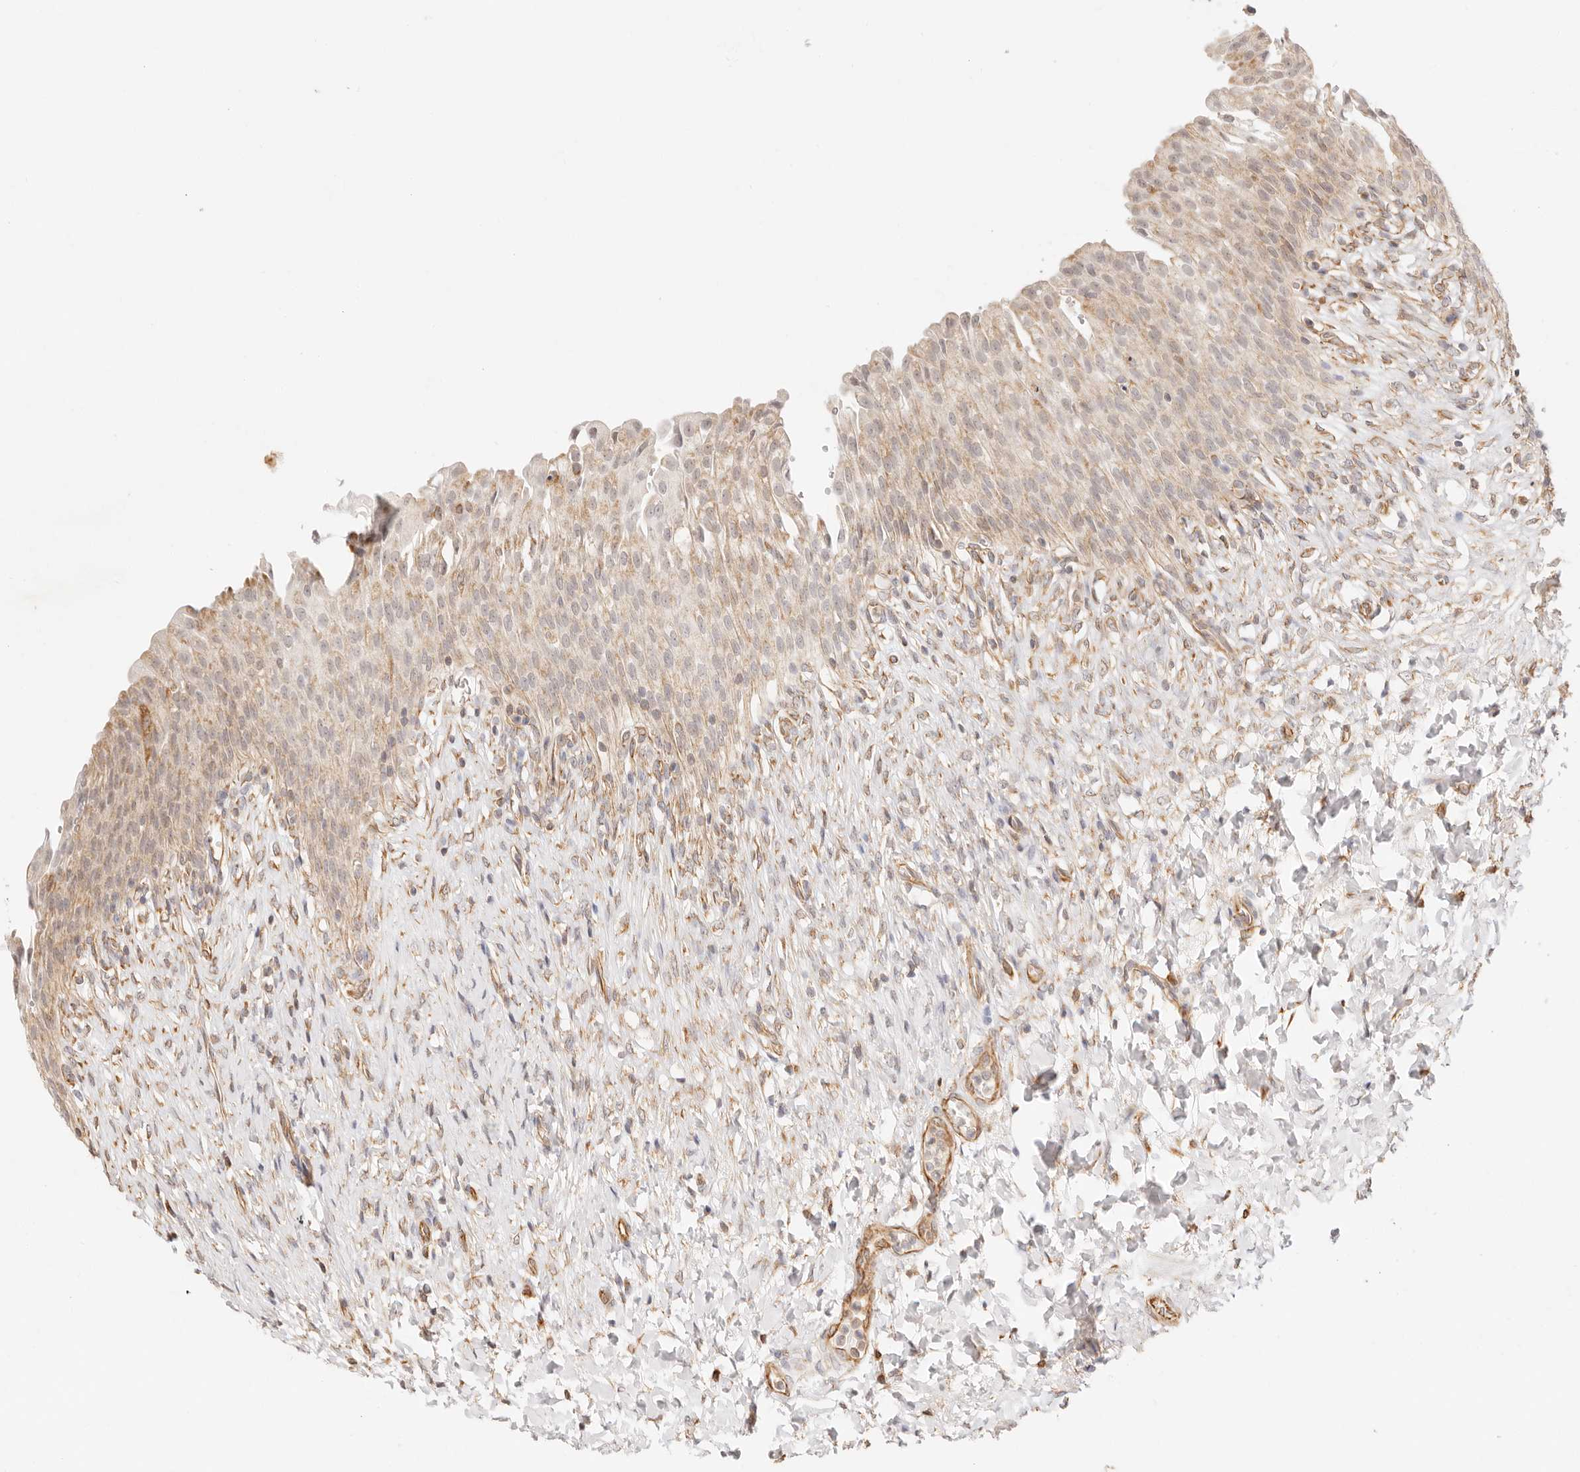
{"staining": {"intensity": "weak", "quantity": ">75%", "location": "cytoplasmic/membranous"}, "tissue": "urinary bladder", "cell_type": "Urothelial cells", "image_type": "normal", "snomed": [{"axis": "morphology", "description": "Urothelial carcinoma, High grade"}, {"axis": "topography", "description": "Urinary bladder"}], "caption": "Protein analysis of benign urinary bladder demonstrates weak cytoplasmic/membranous staining in approximately >75% of urothelial cells.", "gene": "ZC3H11A", "patient": {"sex": "male", "age": 46}}